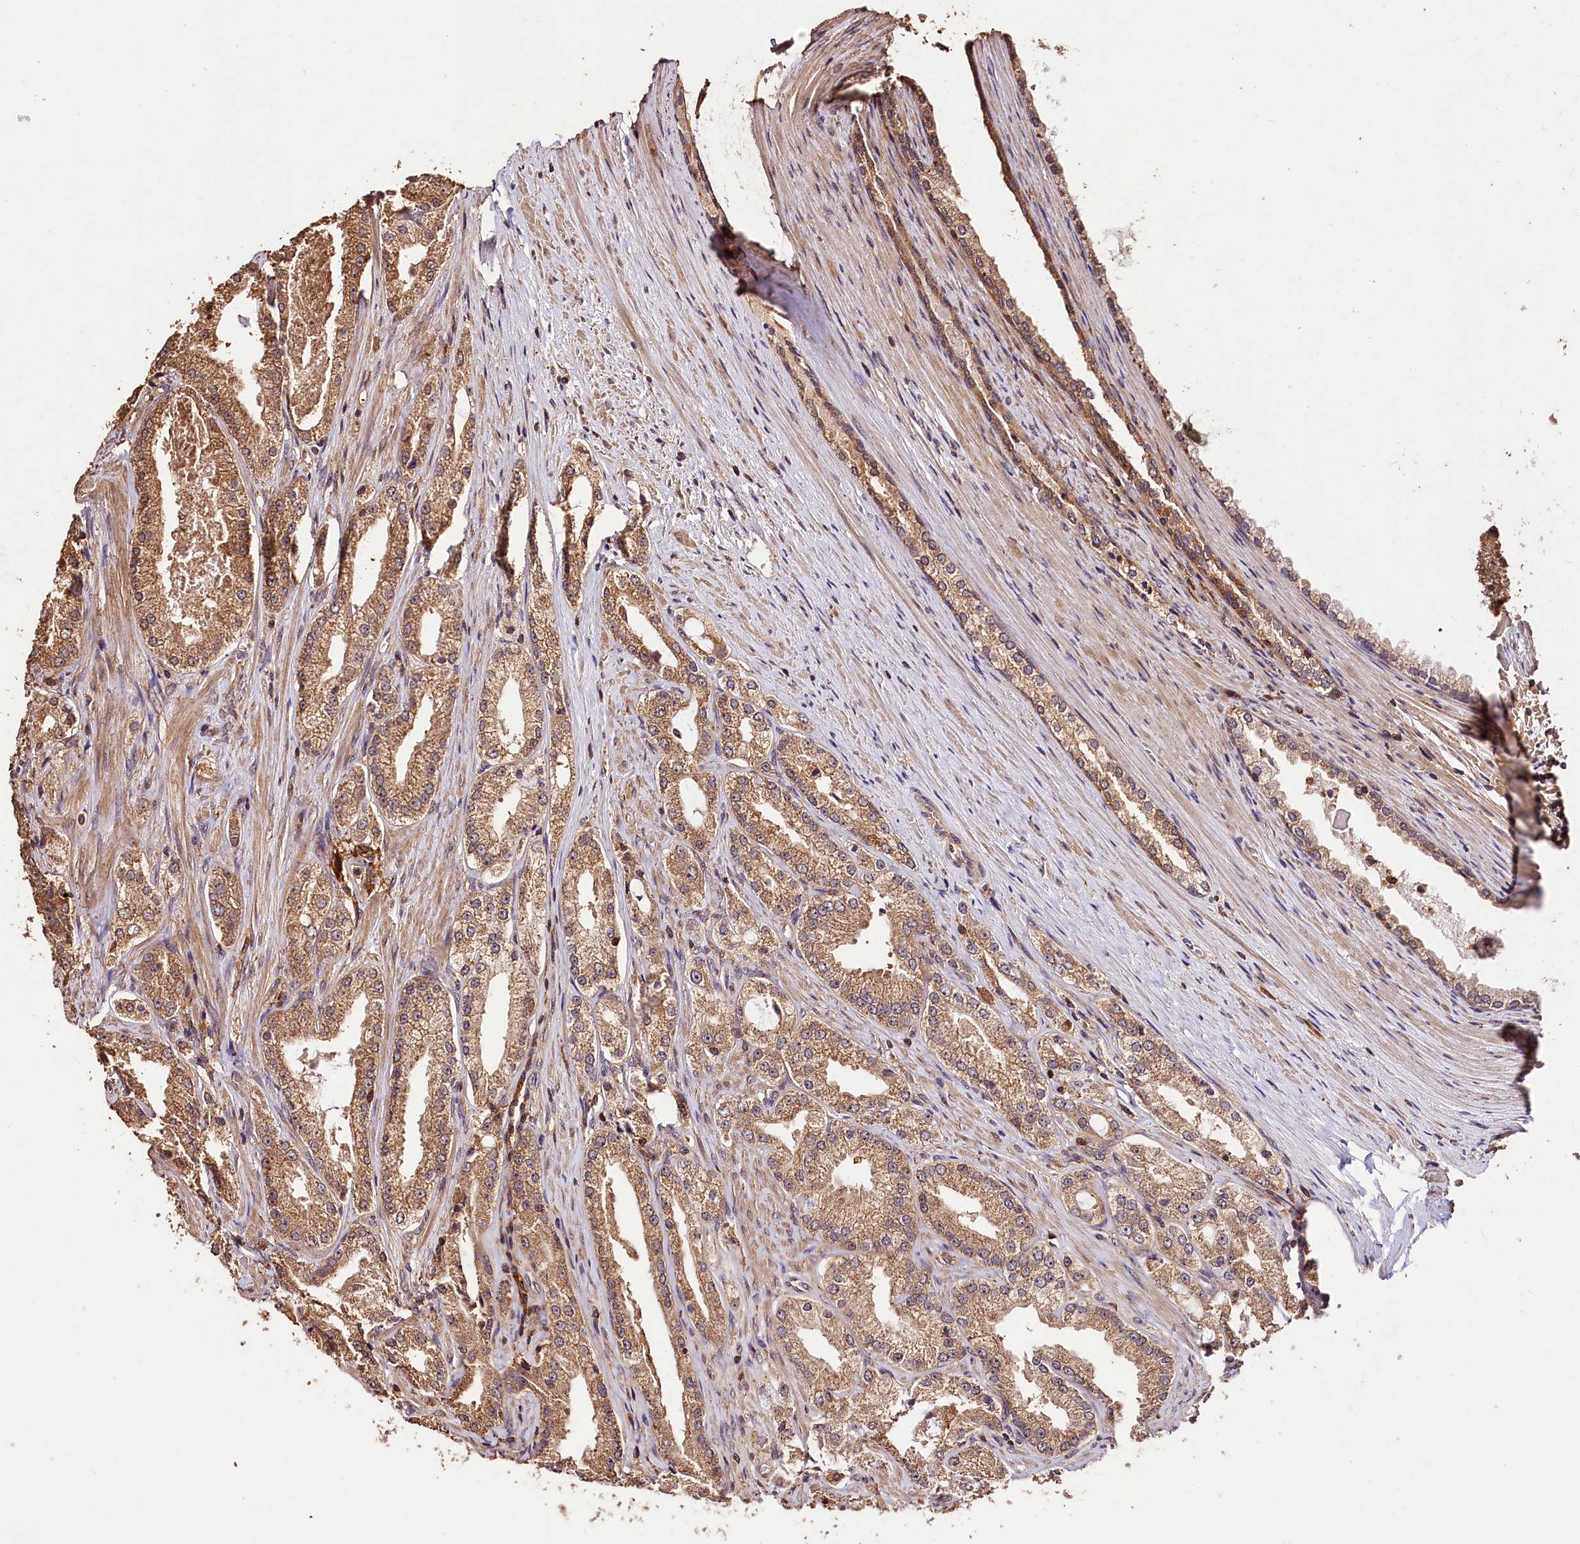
{"staining": {"intensity": "moderate", "quantity": ">75%", "location": "cytoplasmic/membranous"}, "tissue": "prostate cancer", "cell_type": "Tumor cells", "image_type": "cancer", "snomed": [{"axis": "morphology", "description": "Adenocarcinoma, Low grade"}, {"axis": "topography", "description": "Prostate"}], "caption": "Prostate low-grade adenocarcinoma was stained to show a protein in brown. There is medium levels of moderate cytoplasmic/membranous staining in approximately >75% of tumor cells.", "gene": "KPTN", "patient": {"sex": "male", "age": 69}}